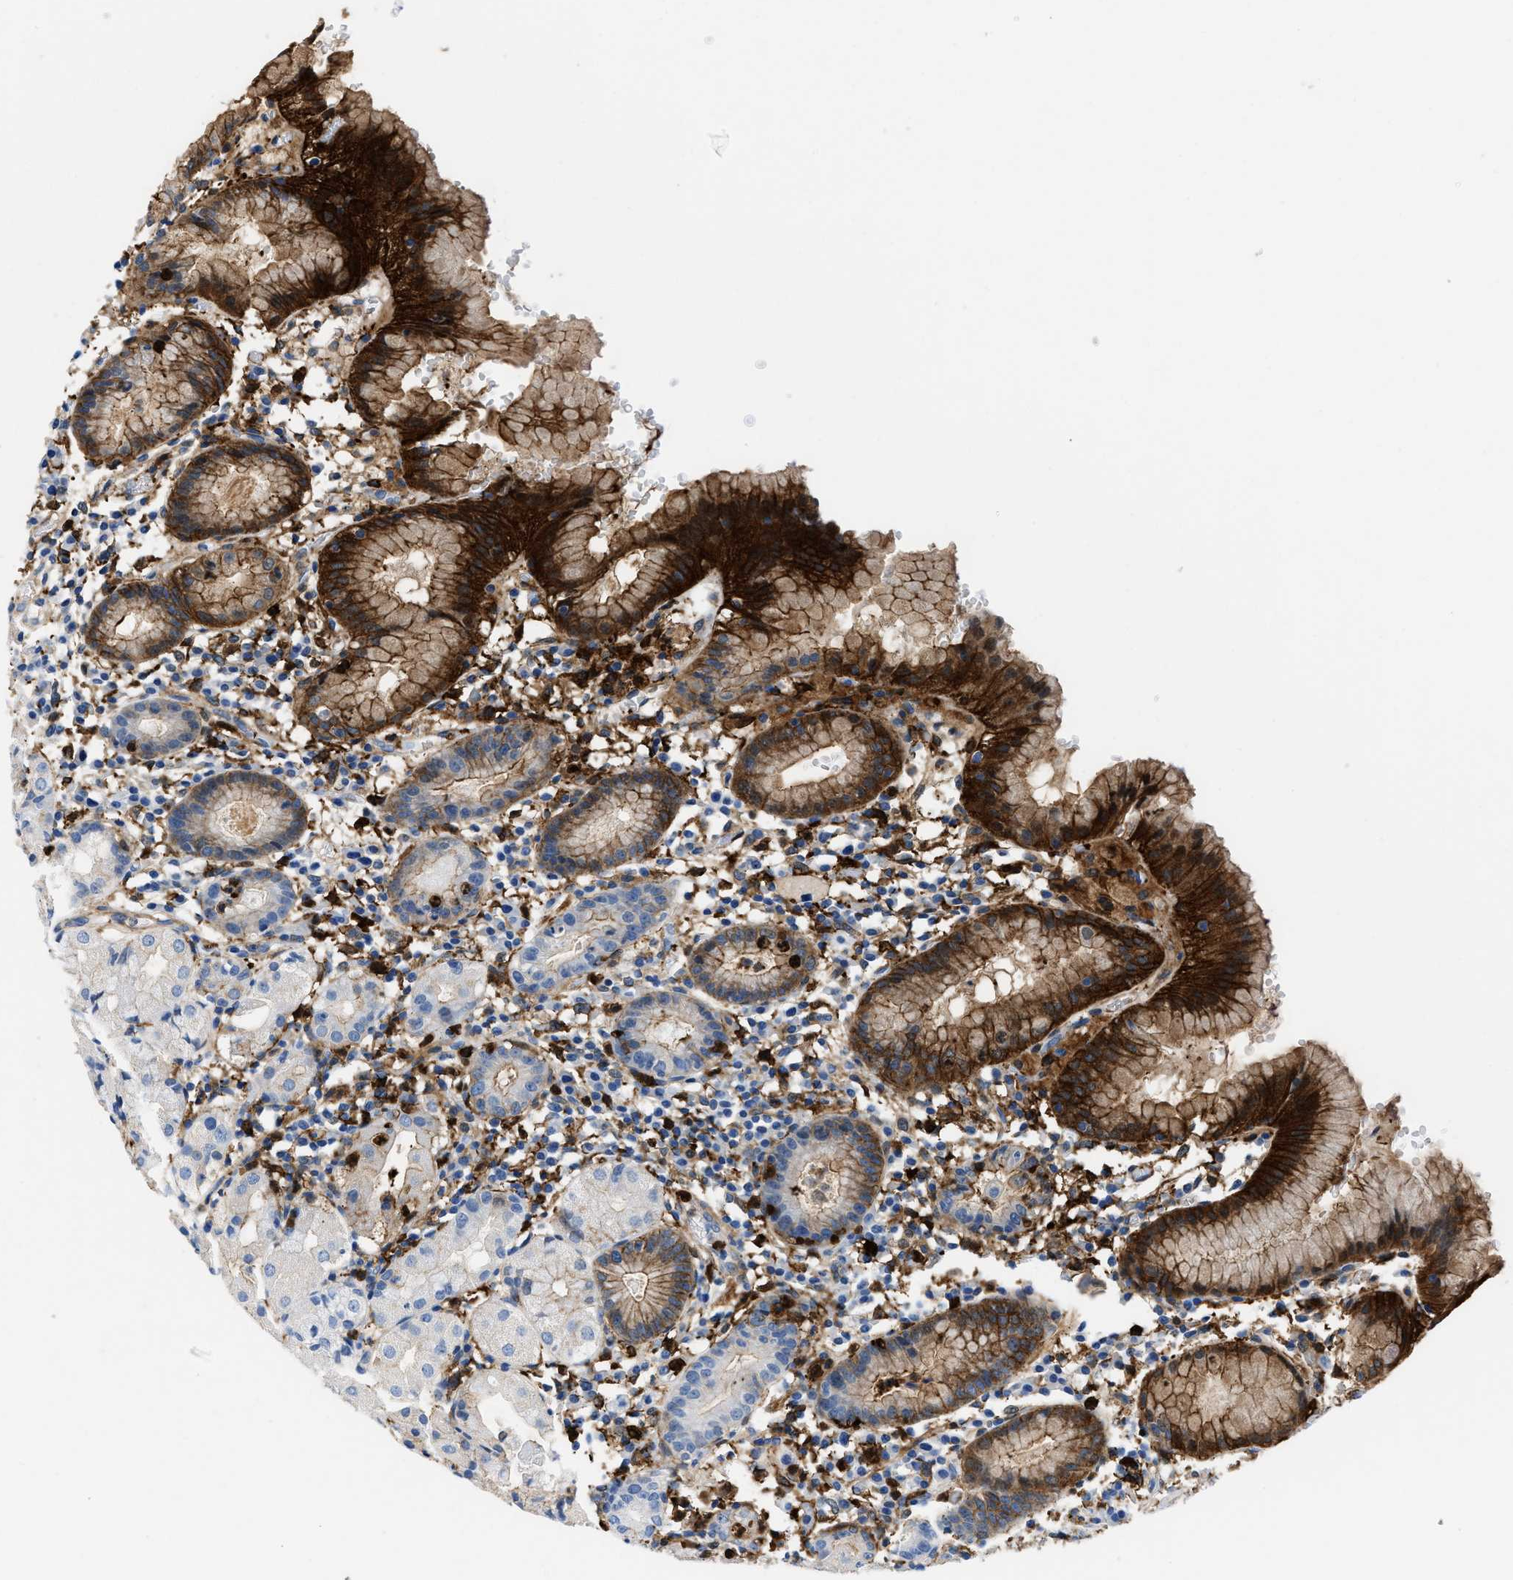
{"staining": {"intensity": "strong", "quantity": "25%-75%", "location": "cytoplasmic/membranous"}, "tissue": "stomach", "cell_type": "Glandular cells", "image_type": "normal", "snomed": [{"axis": "morphology", "description": "Normal tissue, NOS"}, {"axis": "topography", "description": "Stomach"}, {"axis": "topography", "description": "Stomach, lower"}], "caption": "Benign stomach displays strong cytoplasmic/membranous expression in approximately 25%-75% of glandular cells, visualized by immunohistochemistry. (DAB (3,3'-diaminobenzidine) IHC, brown staining for protein, blue staining for nuclei).", "gene": "GSN", "patient": {"sex": "female", "age": 75}}